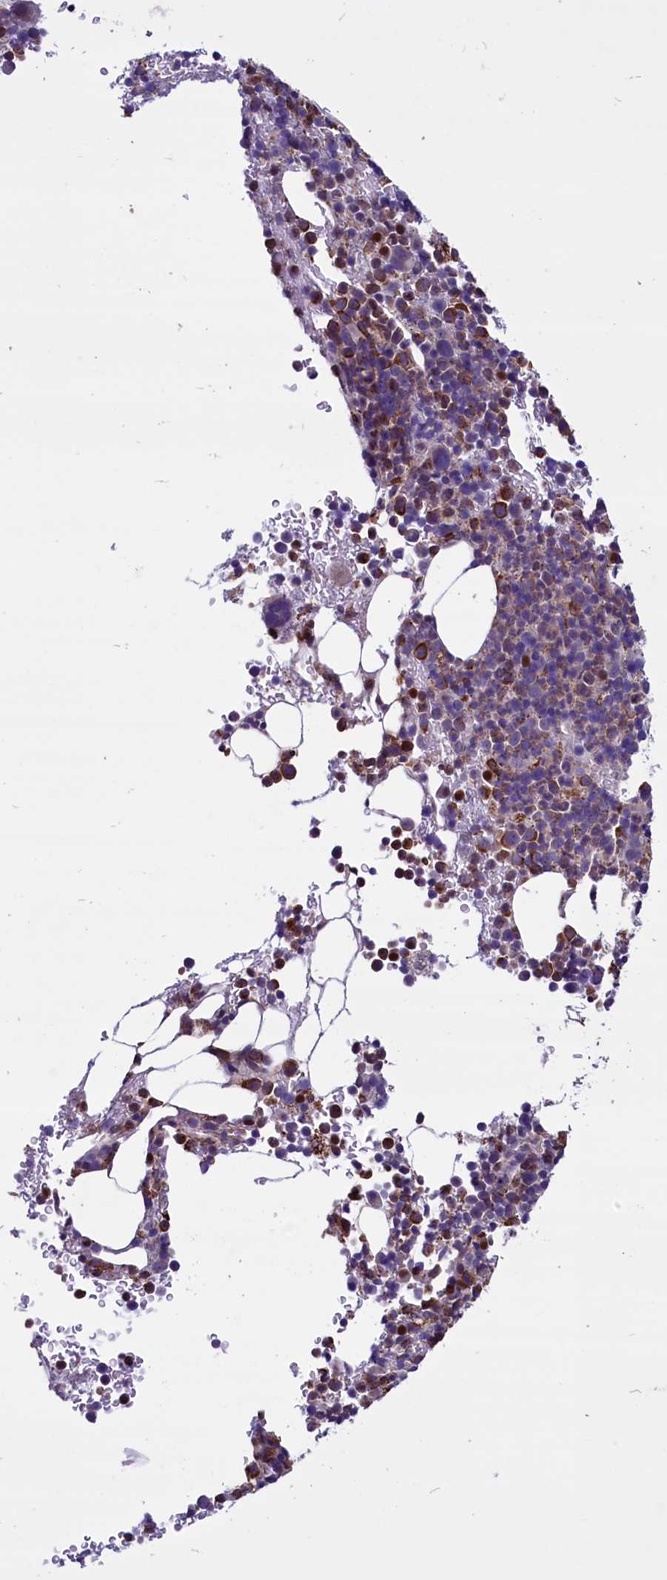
{"staining": {"intensity": "strong", "quantity": "<25%", "location": "cytoplasmic/membranous"}, "tissue": "bone marrow", "cell_type": "Hematopoietic cells", "image_type": "normal", "snomed": [{"axis": "morphology", "description": "Normal tissue, NOS"}, {"axis": "topography", "description": "Bone marrow"}], "caption": "This micrograph displays IHC staining of normal human bone marrow, with medium strong cytoplasmic/membranous expression in approximately <25% of hematopoietic cells.", "gene": "MIEF2", "patient": {"sex": "female", "age": 82}}